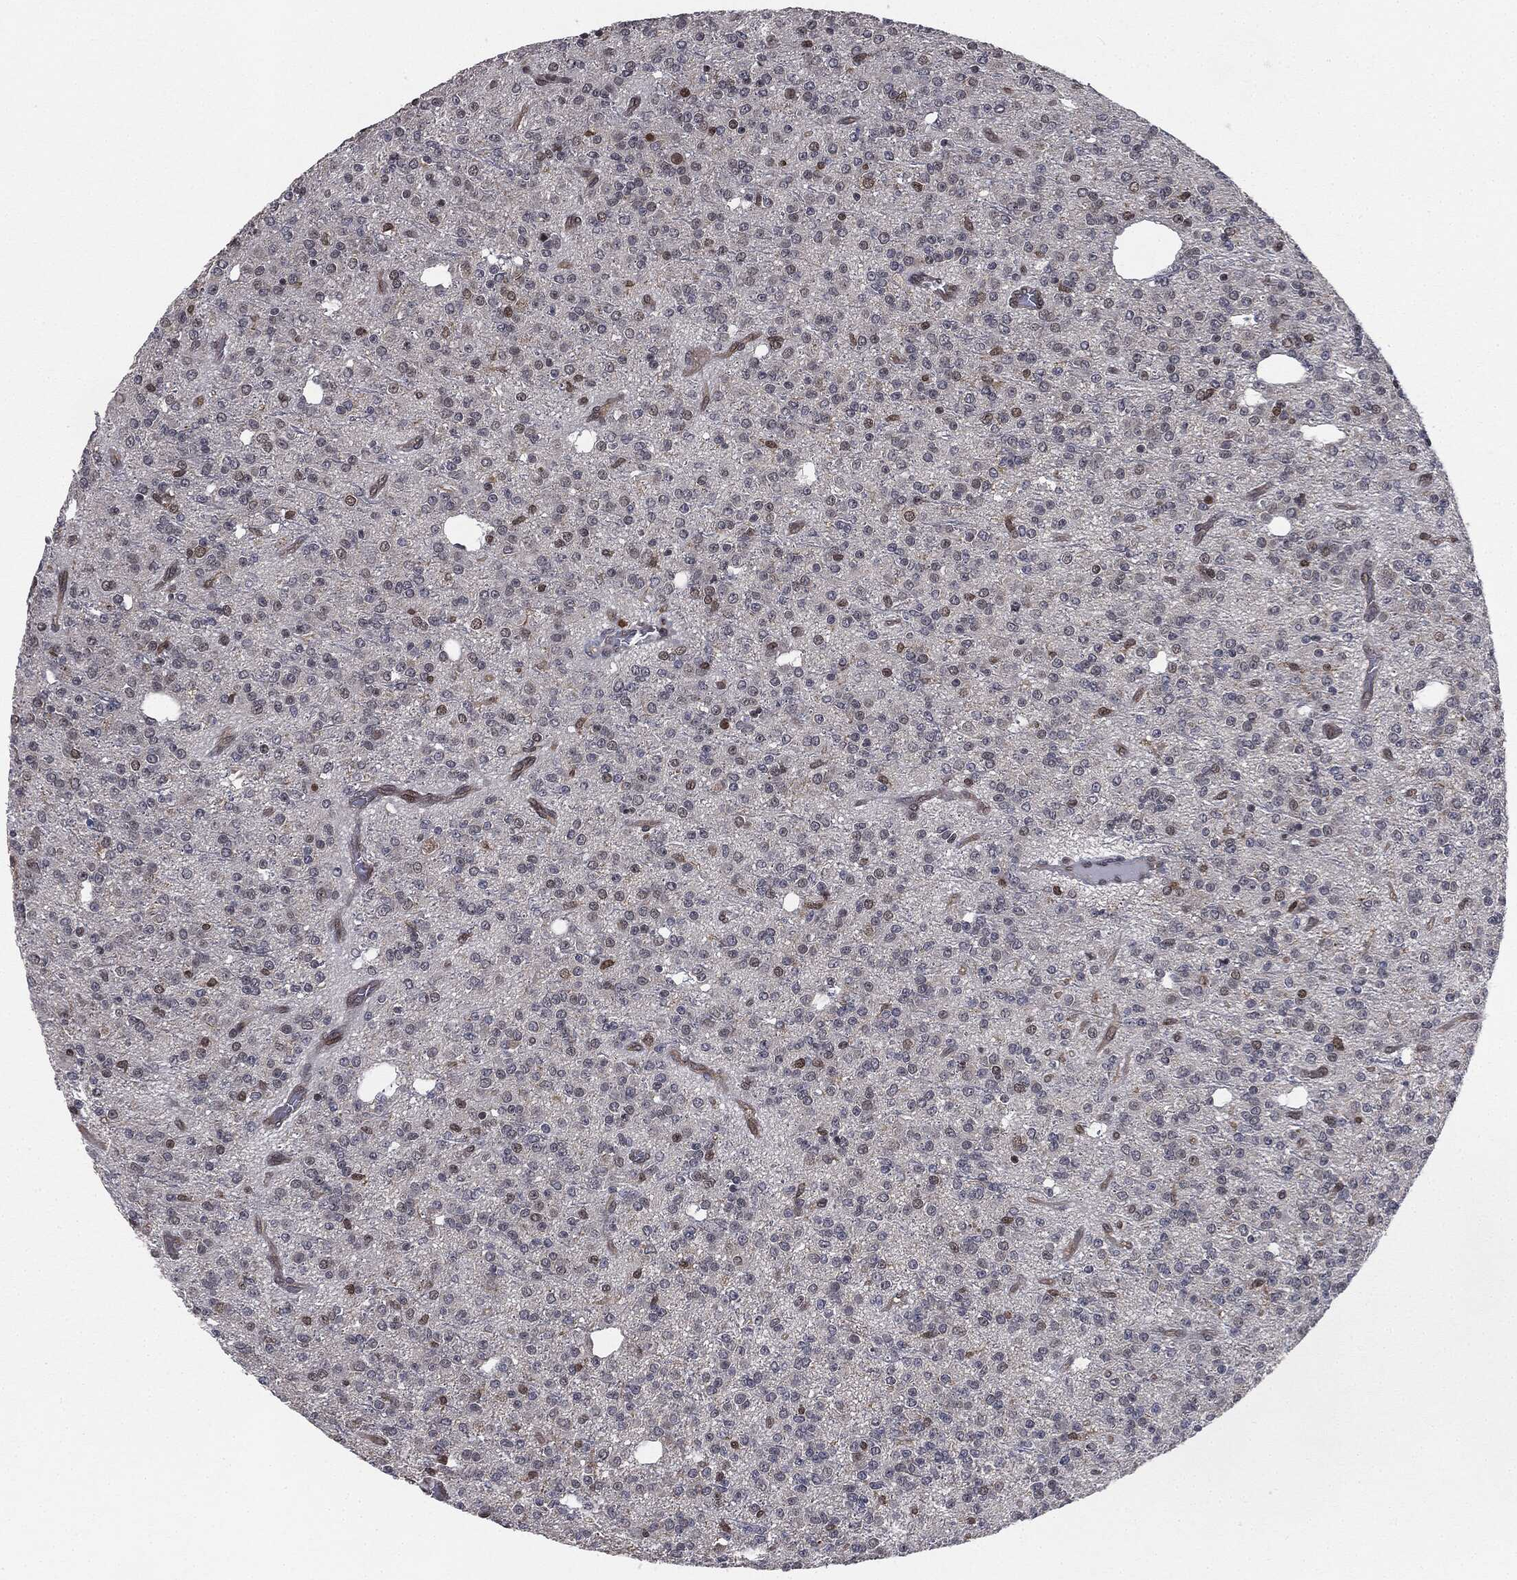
{"staining": {"intensity": "moderate", "quantity": "<25%", "location": "nuclear"}, "tissue": "glioma", "cell_type": "Tumor cells", "image_type": "cancer", "snomed": [{"axis": "morphology", "description": "Glioma, malignant, Low grade"}, {"axis": "topography", "description": "Brain"}], "caption": "Human malignant glioma (low-grade) stained with a brown dye demonstrates moderate nuclear positive expression in about <25% of tumor cells.", "gene": "TBC1D22A", "patient": {"sex": "male", "age": 27}}